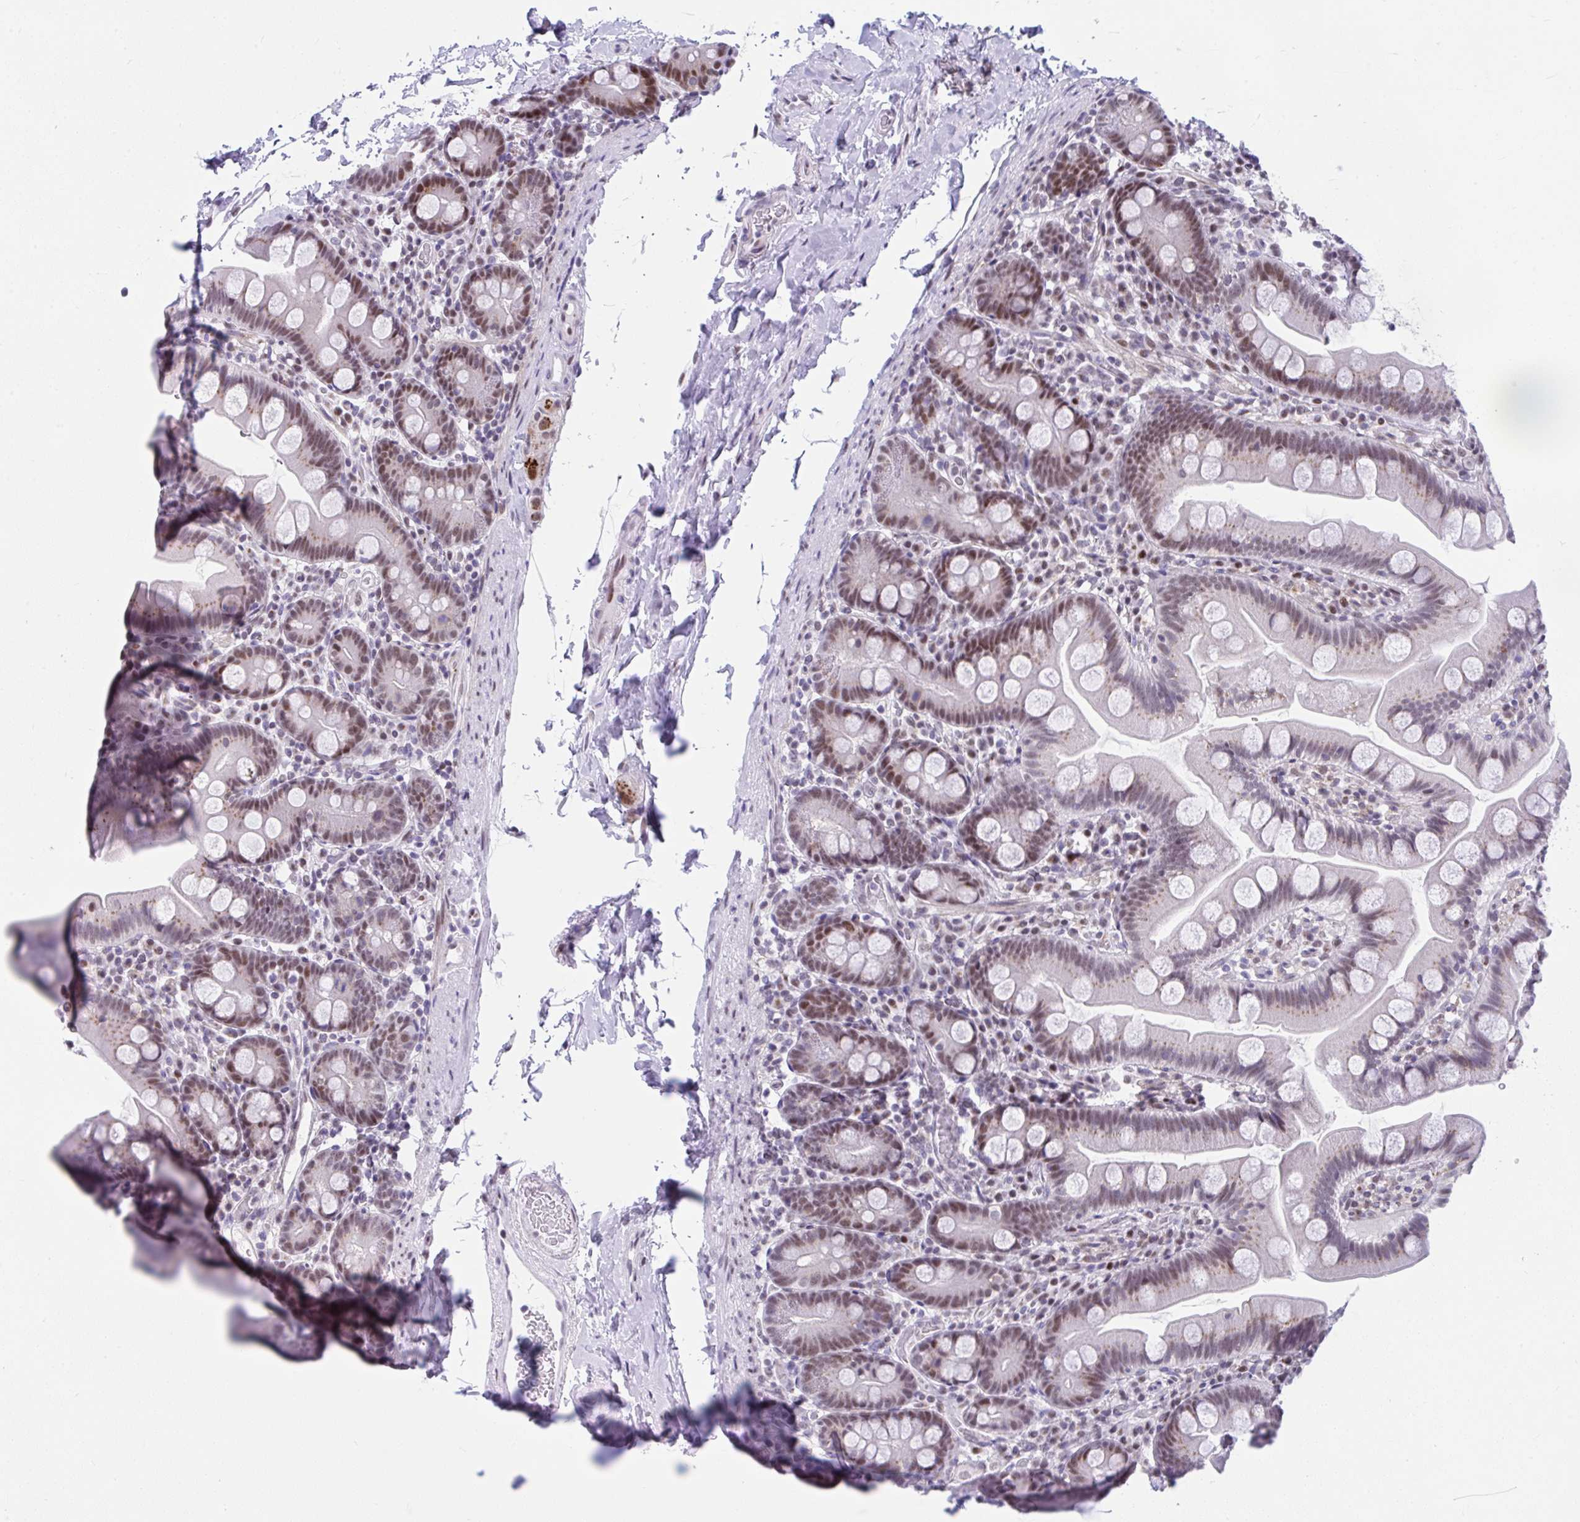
{"staining": {"intensity": "moderate", "quantity": "25%-75%", "location": "nuclear"}, "tissue": "small intestine", "cell_type": "Glandular cells", "image_type": "normal", "snomed": [{"axis": "morphology", "description": "Normal tissue, NOS"}, {"axis": "topography", "description": "Small intestine"}], "caption": "Immunohistochemical staining of unremarkable small intestine demonstrates moderate nuclear protein staining in about 25%-75% of glandular cells. (IHC, brightfield microscopy, high magnification).", "gene": "SLC35C2", "patient": {"sex": "female", "age": 68}}